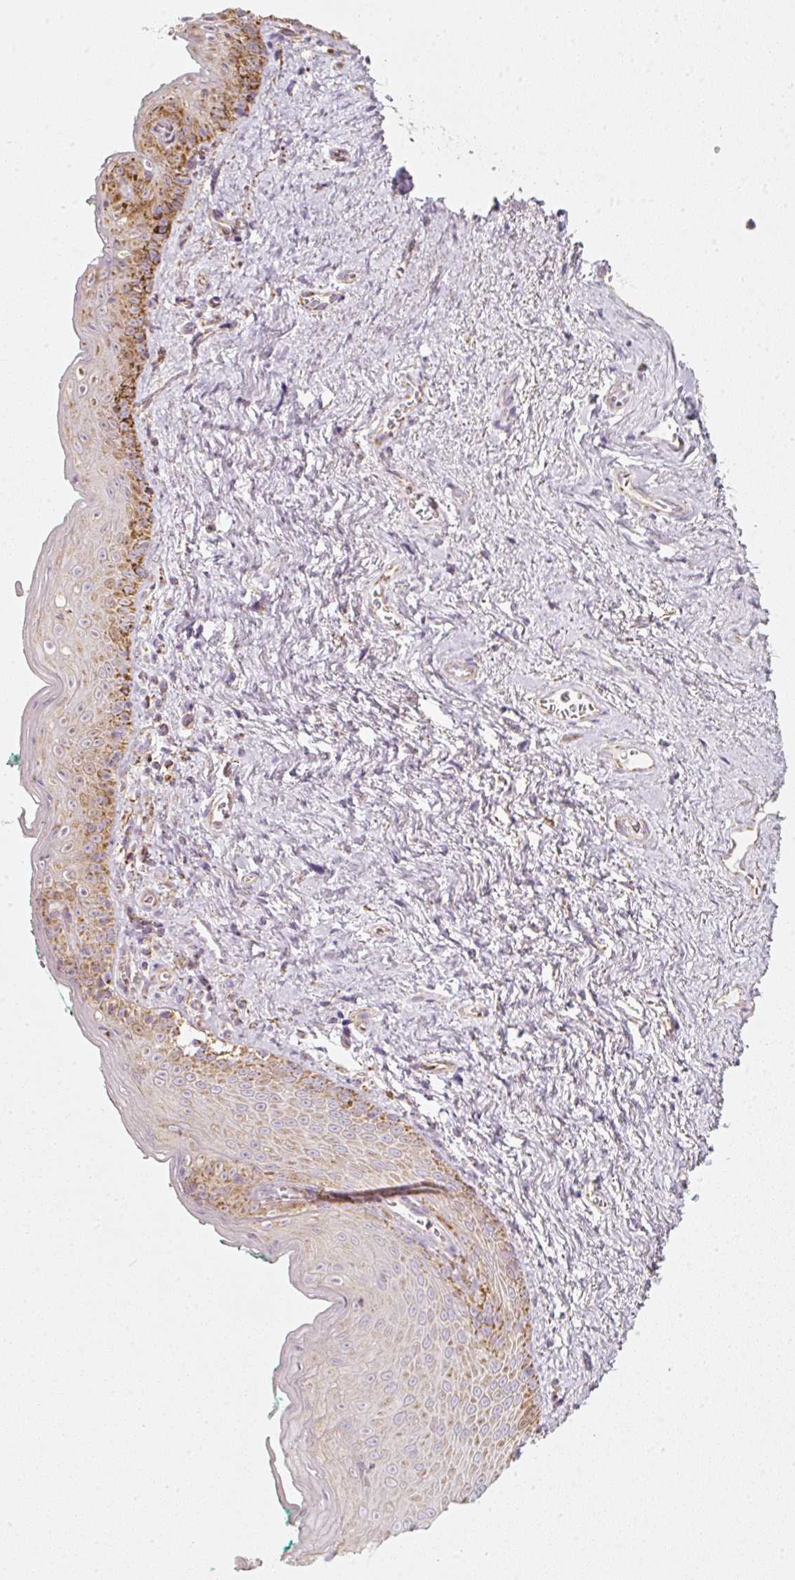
{"staining": {"intensity": "moderate", "quantity": "25%-75%", "location": "cytoplasmic/membranous,nuclear"}, "tissue": "vagina", "cell_type": "Squamous epithelial cells", "image_type": "normal", "snomed": [{"axis": "morphology", "description": "Normal tissue, NOS"}, {"axis": "topography", "description": "Vulva"}, {"axis": "topography", "description": "Vagina"}, {"axis": "topography", "description": "Peripheral nerve tissue"}], "caption": "A brown stain highlights moderate cytoplasmic/membranous,nuclear positivity of a protein in squamous epithelial cells of benign vagina. Using DAB (brown) and hematoxylin (blue) stains, captured at high magnification using brightfield microscopy.", "gene": "DUT", "patient": {"sex": "female", "age": 66}}